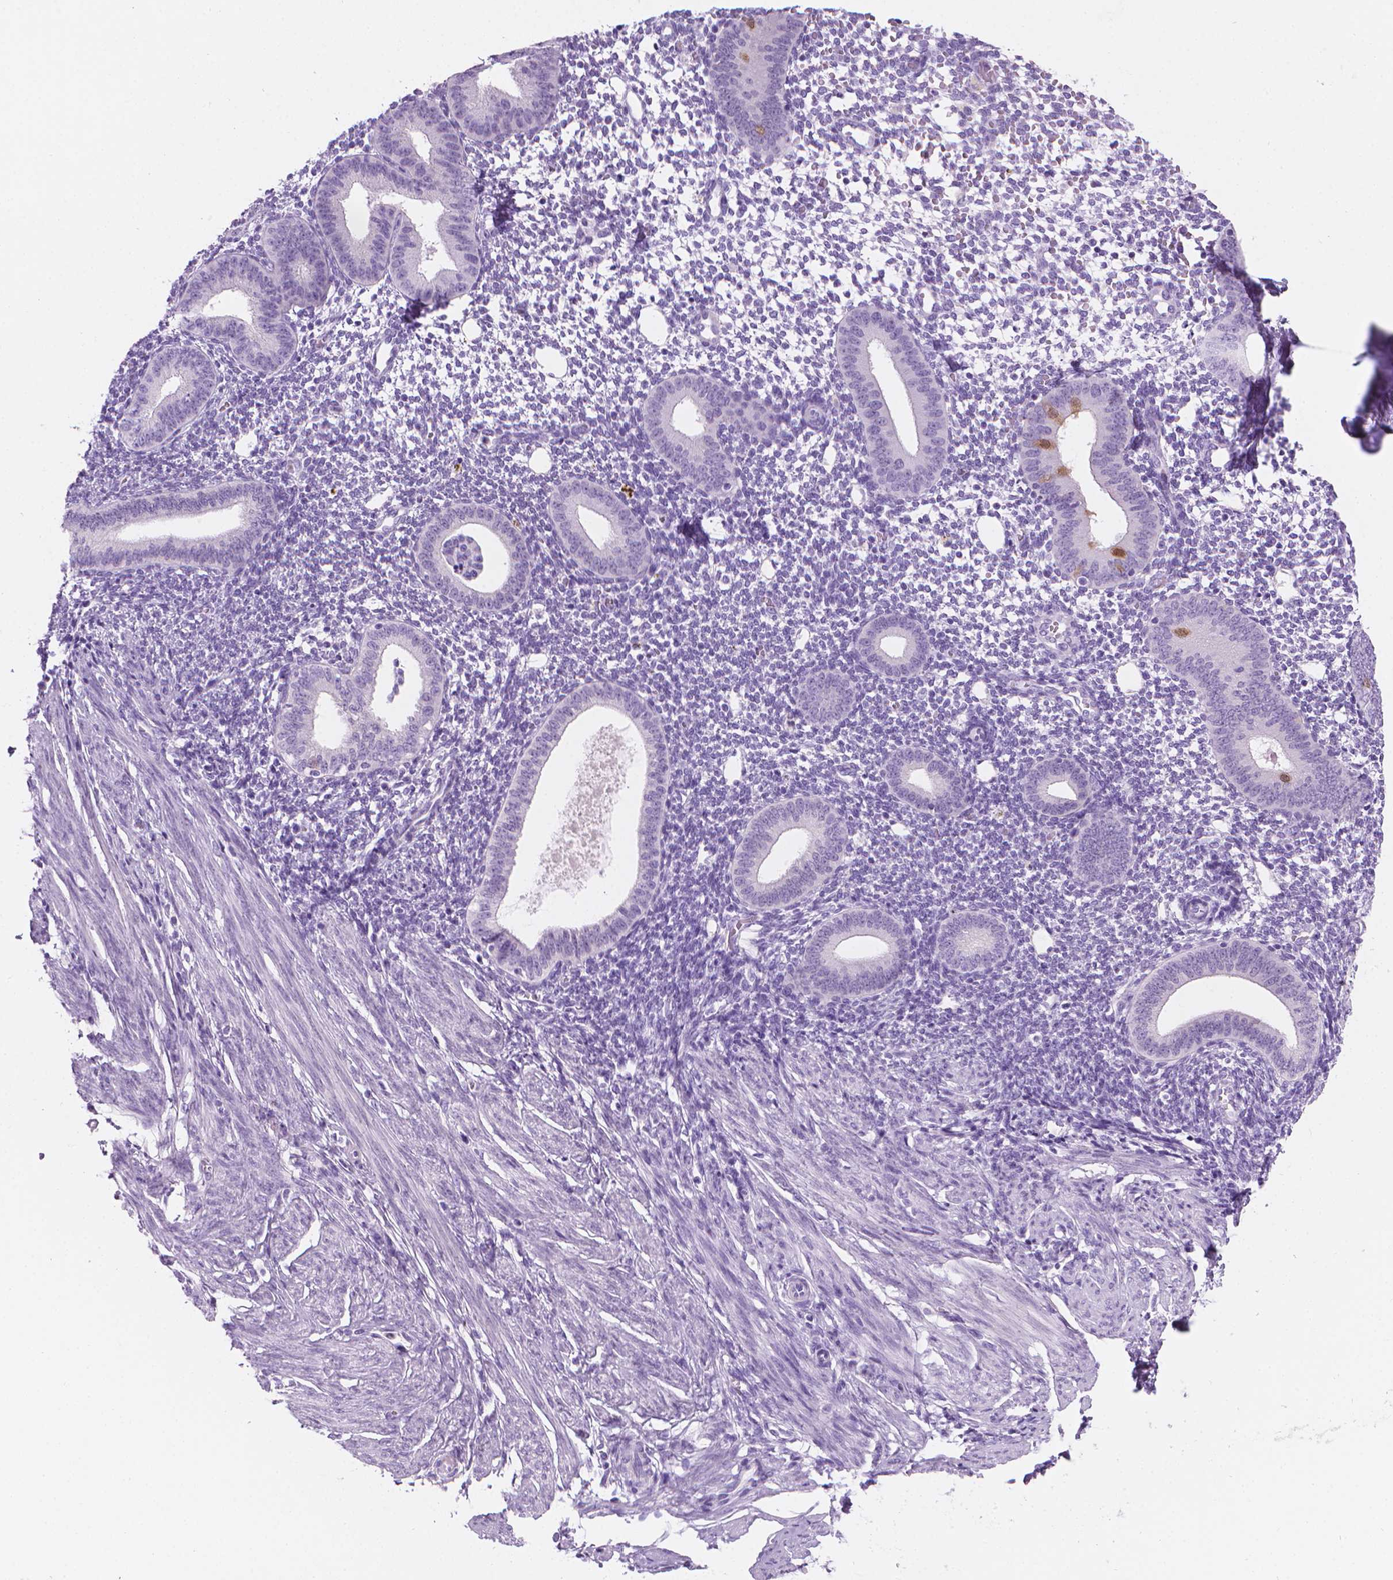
{"staining": {"intensity": "negative", "quantity": "none", "location": "none"}, "tissue": "endometrium", "cell_type": "Cells in endometrial stroma", "image_type": "normal", "snomed": [{"axis": "morphology", "description": "Normal tissue, NOS"}, {"axis": "topography", "description": "Endometrium"}], "caption": "DAB immunohistochemical staining of normal human endometrium shows no significant expression in cells in endometrial stroma. (DAB (3,3'-diaminobenzidine) IHC visualized using brightfield microscopy, high magnification).", "gene": "TTC29", "patient": {"sex": "female", "age": 40}}